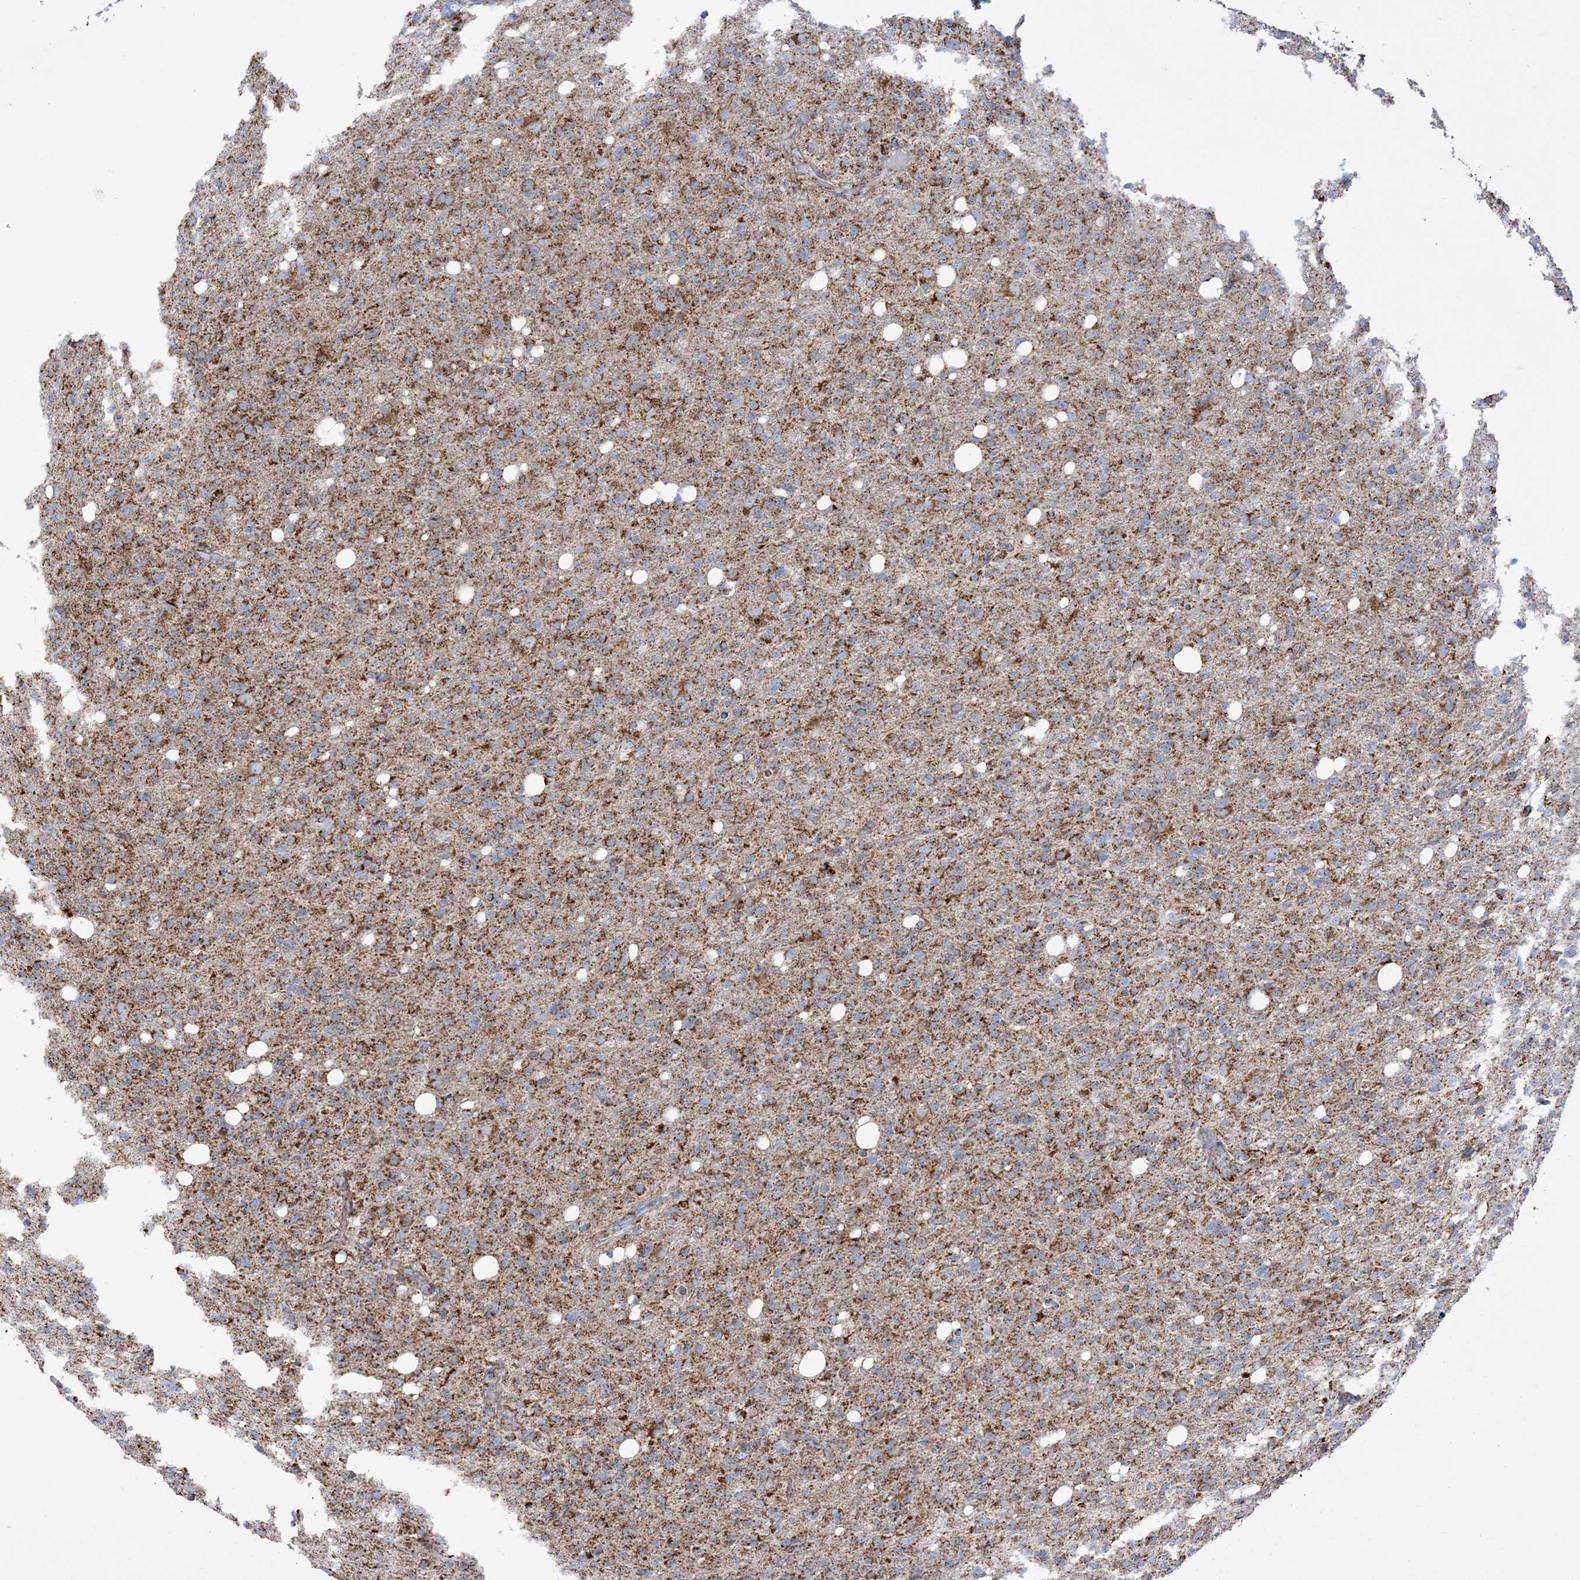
{"staining": {"intensity": "moderate", "quantity": ">75%", "location": "cytoplasmic/membranous"}, "tissue": "glioma", "cell_type": "Tumor cells", "image_type": "cancer", "snomed": [{"axis": "morphology", "description": "Glioma, malignant, High grade"}, {"axis": "topography", "description": "Brain"}], "caption": "A micrograph of human high-grade glioma (malignant) stained for a protein shows moderate cytoplasmic/membranous brown staining in tumor cells.", "gene": "SAMM50", "patient": {"sex": "female", "age": 57}}